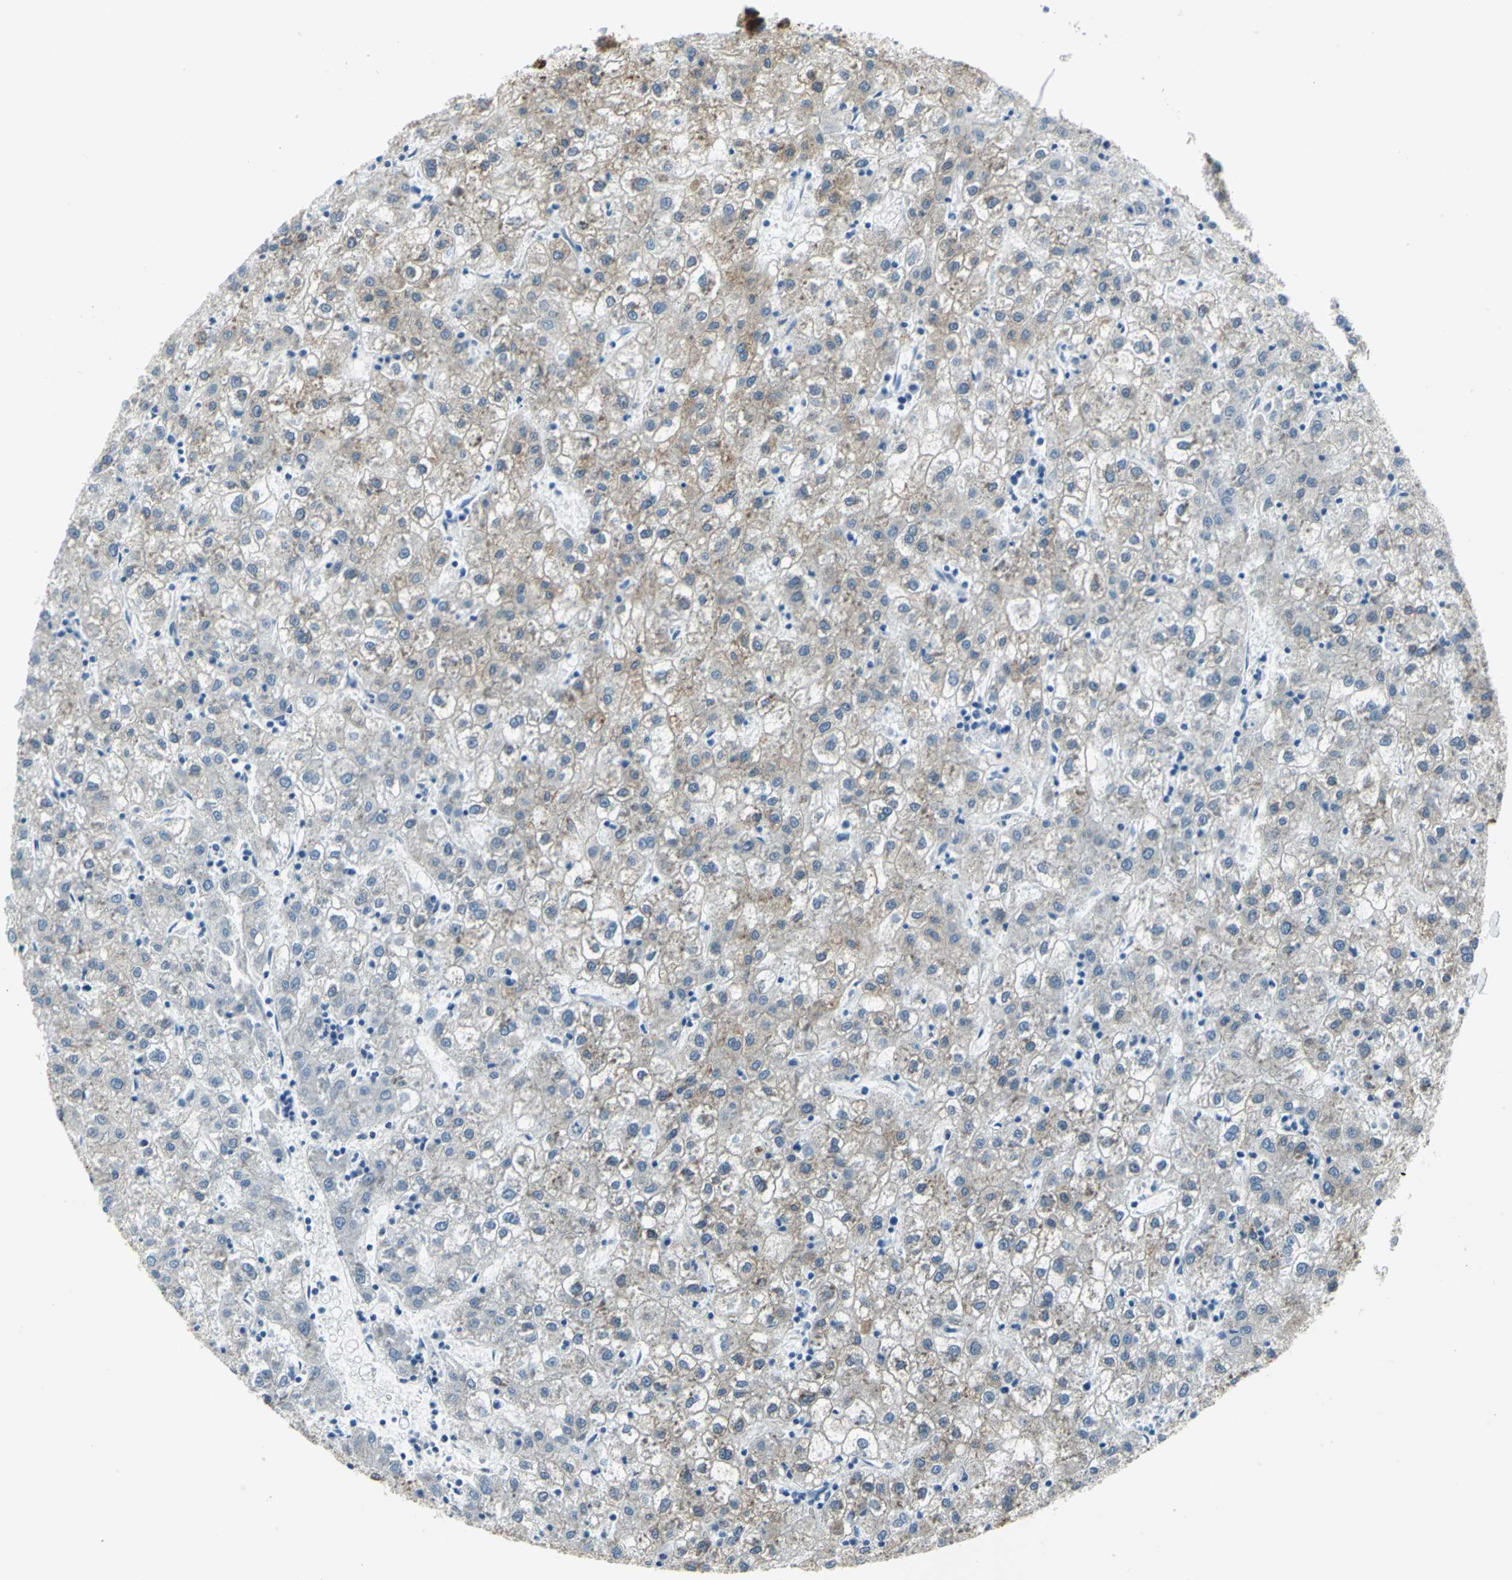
{"staining": {"intensity": "weak", "quantity": "25%-75%", "location": "cytoplasmic/membranous"}, "tissue": "liver cancer", "cell_type": "Tumor cells", "image_type": "cancer", "snomed": [{"axis": "morphology", "description": "Carcinoma, Hepatocellular, NOS"}, {"axis": "topography", "description": "Liver"}], "caption": "Human hepatocellular carcinoma (liver) stained for a protein (brown) shows weak cytoplasmic/membranous positive positivity in approximately 25%-75% of tumor cells.", "gene": "CYB5A", "patient": {"sex": "male", "age": 72}}